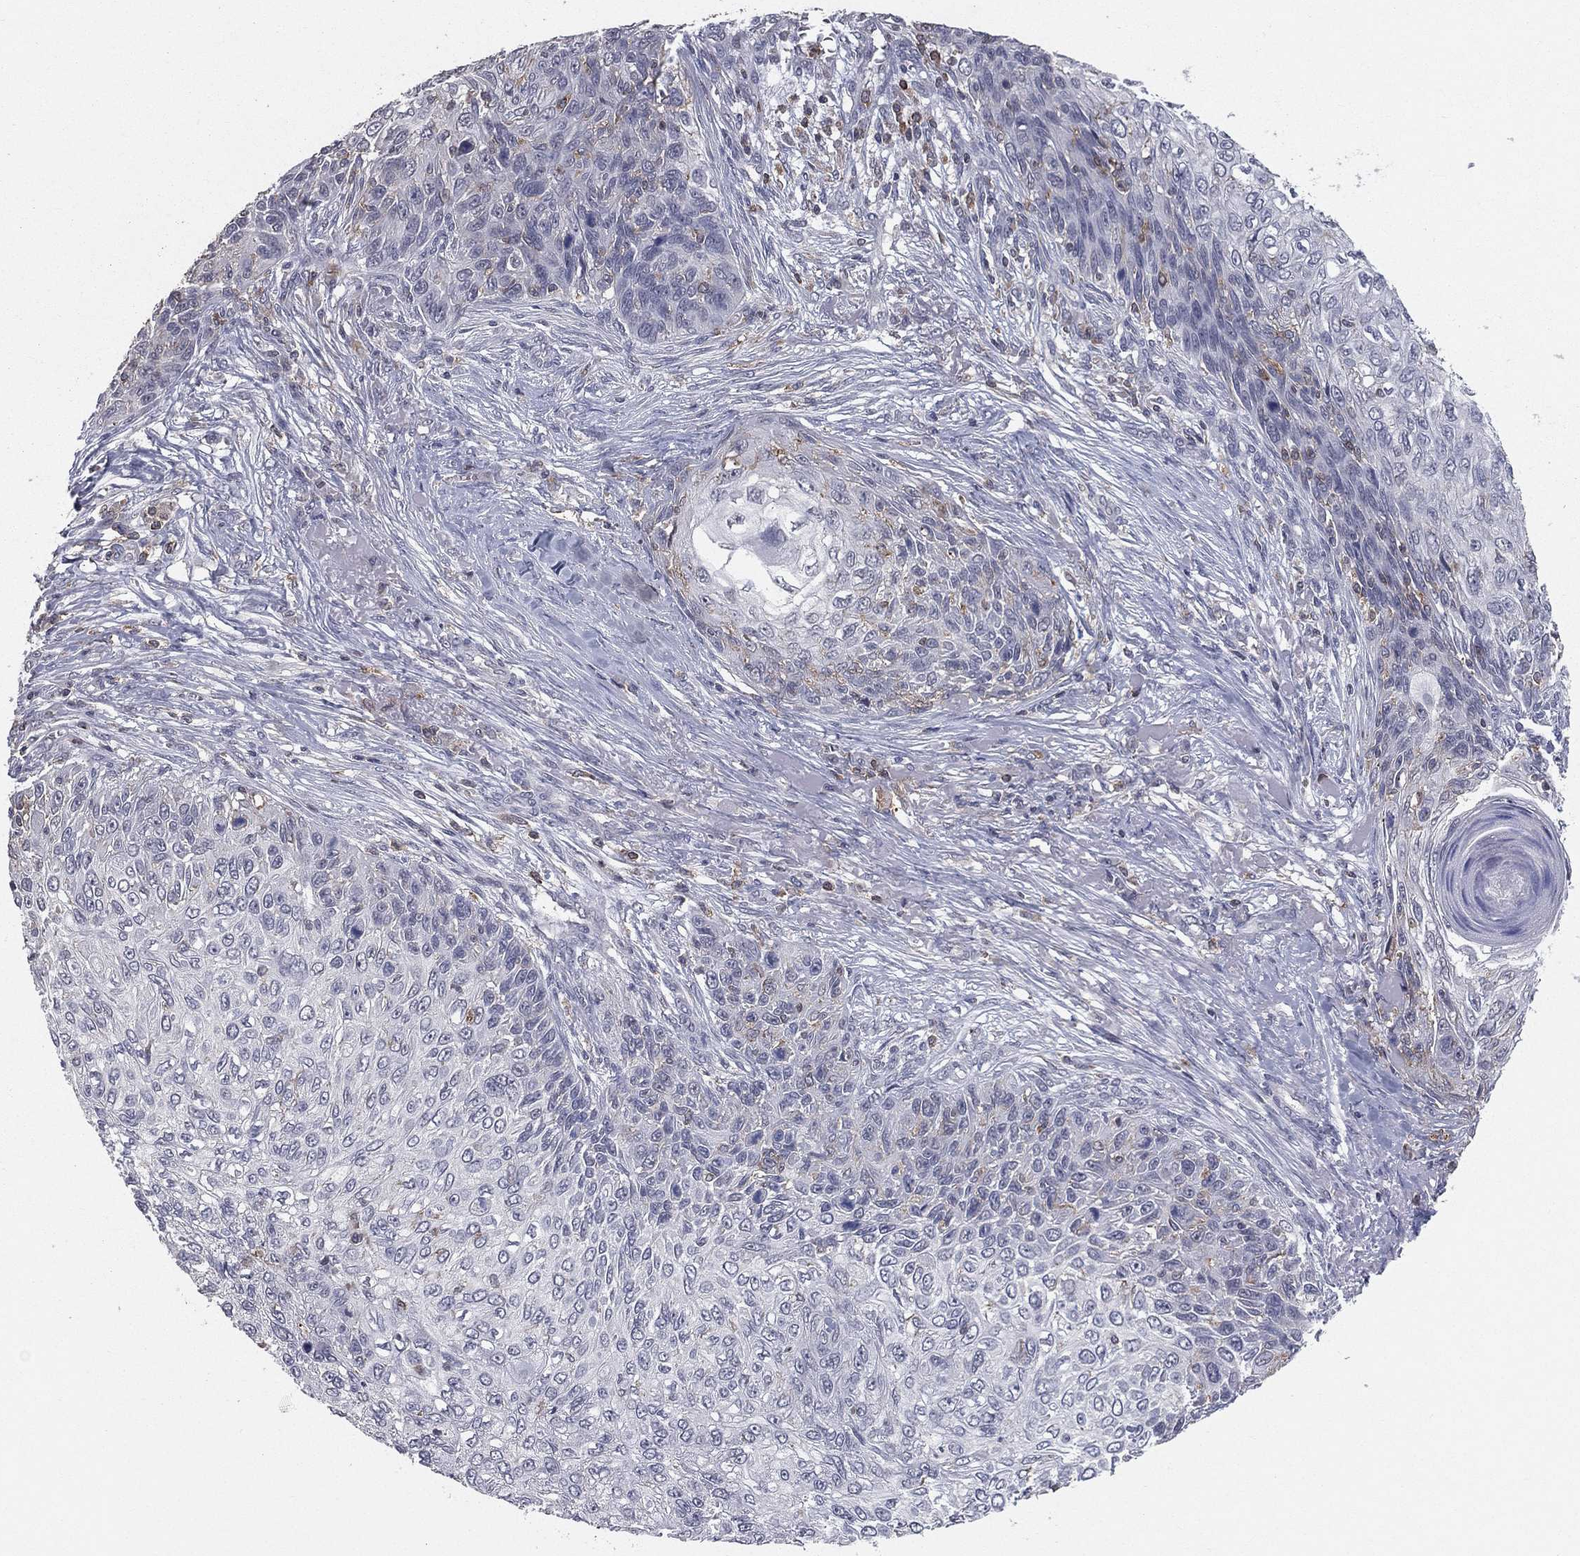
{"staining": {"intensity": "negative", "quantity": "none", "location": "none"}, "tissue": "skin cancer", "cell_type": "Tumor cells", "image_type": "cancer", "snomed": [{"axis": "morphology", "description": "Squamous cell carcinoma, NOS"}, {"axis": "topography", "description": "Skin"}], "caption": "Immunohistochemistry (IHC) of human skin cancer reveals no expression in tumor cells.", "gene": "PSTPIP1", "patient": {"sex": "male", "age": 92}}